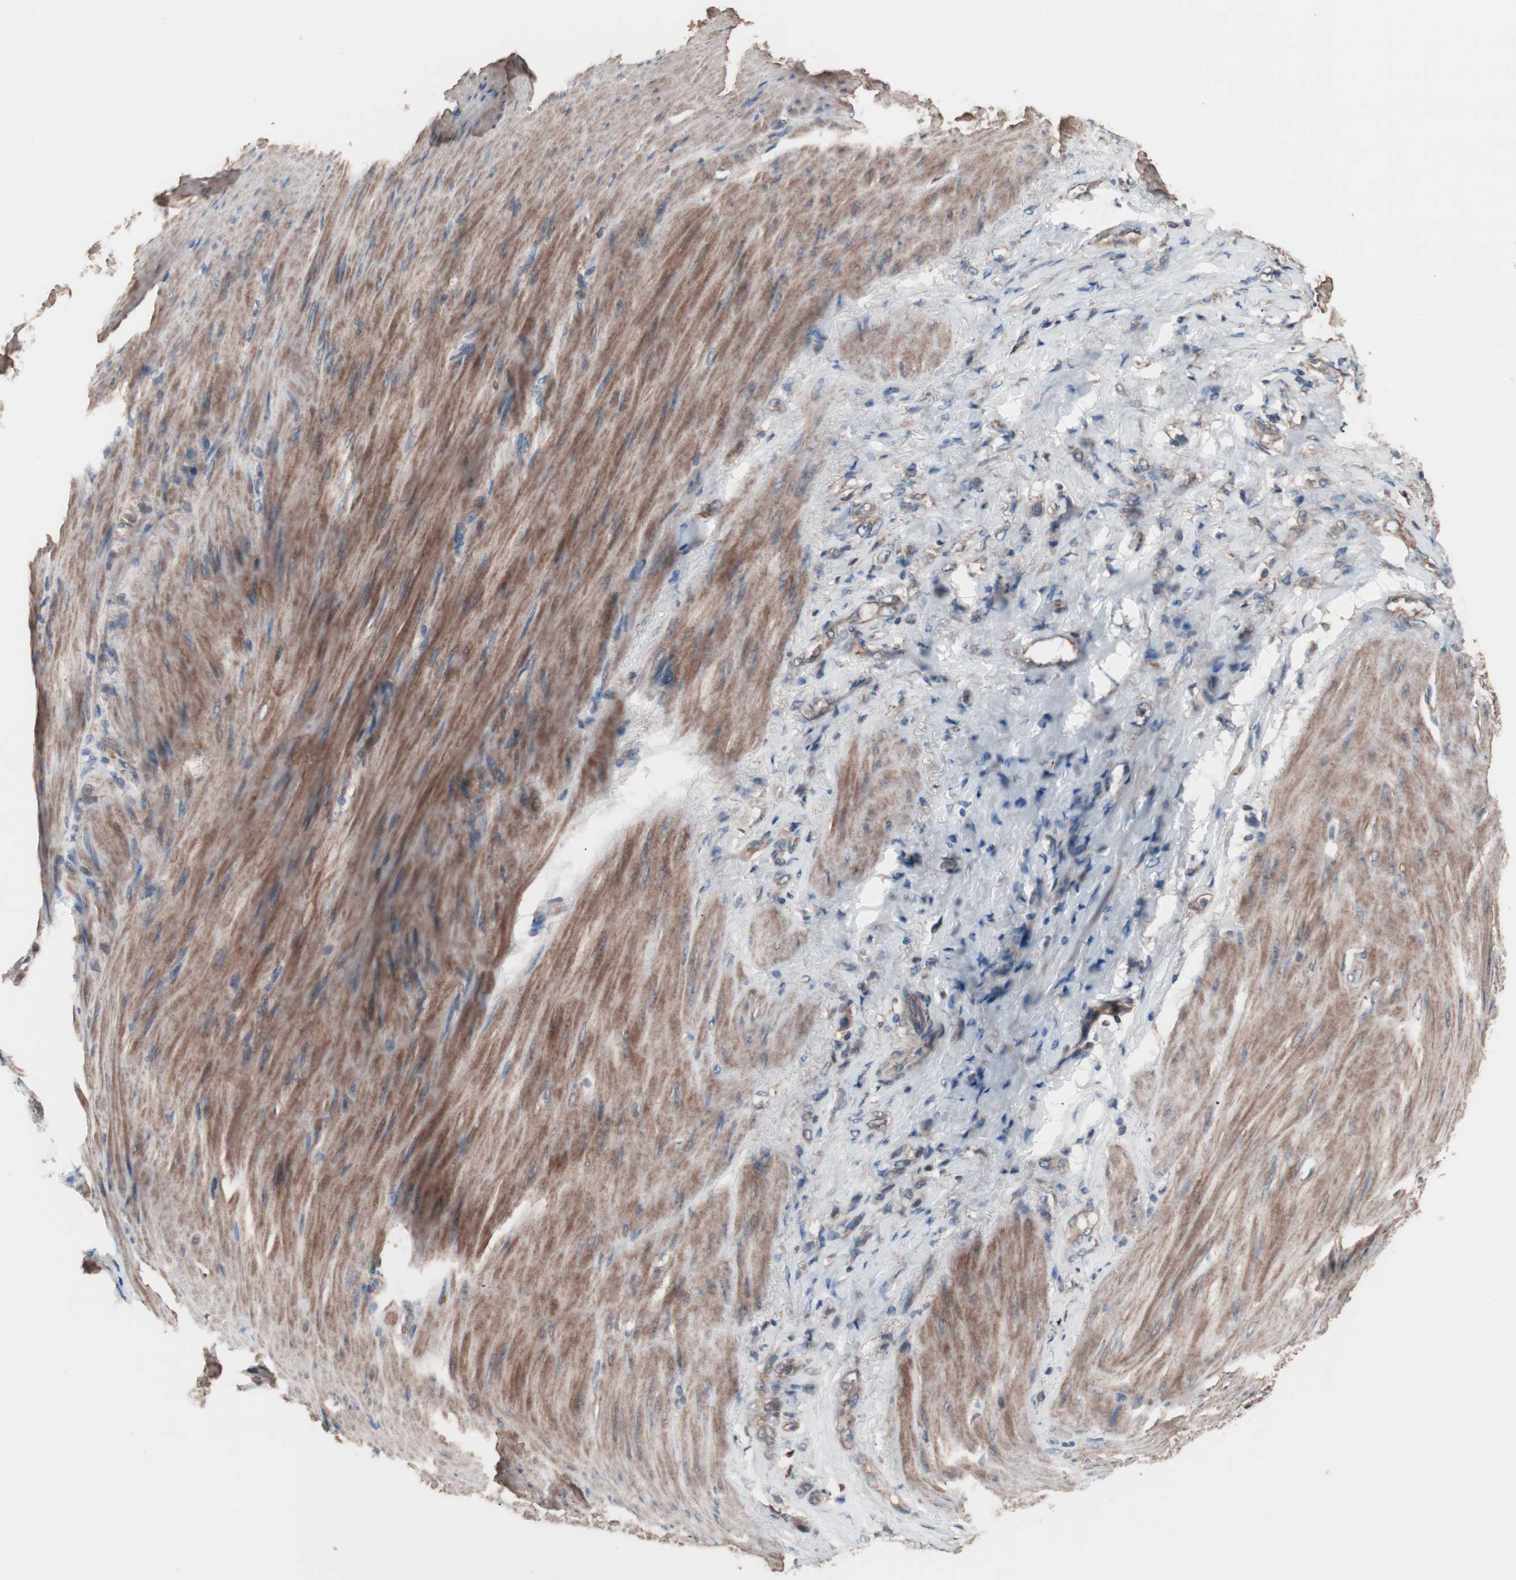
{"staining": {"intensity": "weak", "quantity": "<25%", "location": "cytoplasmic/membranous"}, "tissue": "stomach cancer", "cell_type": "Tumor cells", "image_type": "cancer", "snomed": [{"axis": "morphology", "description": "Adenocarcinoma, NOS"}, {"axis": "topography", "description": "Stomach"}], "caption": "High magnification brightfield microscopy of stomach cancer stained with DAB (brown) and counterstained with hematoxylin (blue): tumor cells show no significant staining. (Stains: DAB (3,3'-diaminobenzidine) immunohistochemistry with hematoxylin counter stain, Microscopy: brightfield microscopy at high magnification).", "gene": "ATG7", "patient": {"sex": "male", "age": 82}}